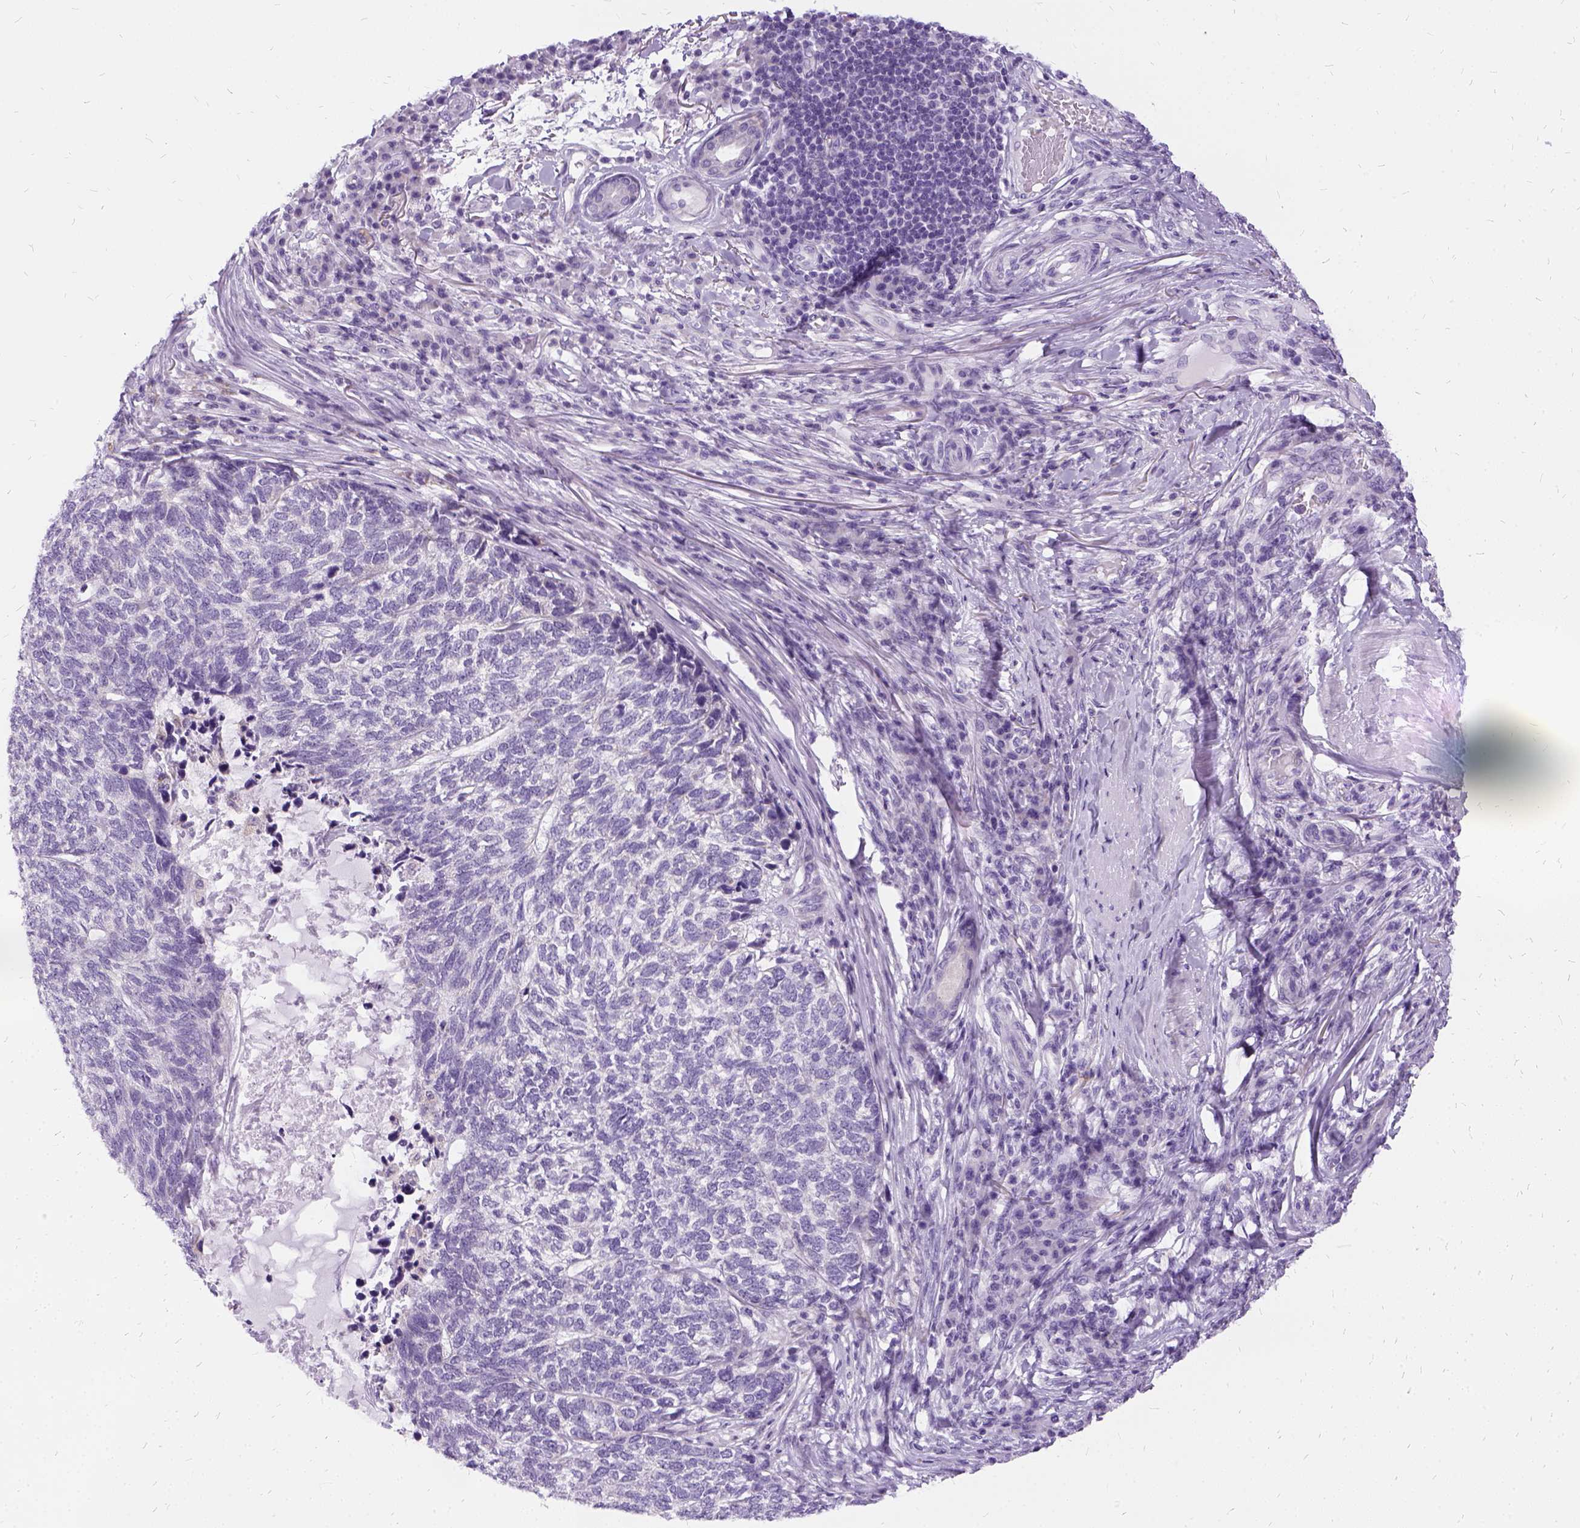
{"staining": {"intensity": "negative", "quantity": "none", "location": "none"}, "tissue": "skin cancer", "cell_type": "Tumor cells", "image_type": "cancer", "snomed": [{"axis": "morphology", "description": "Basal cell carcinoma"}, {"axis": "topography", "description": "Skin"}], "caption": "DAB (3,3'-diaminobenzidine) immunohistochemical staining of human skin cancer demonstrates no significant expression in tumor cells. Nuclei are stained in blue.", "gene": "FDX1", "patient": {"sex": "female", "age": 65}}